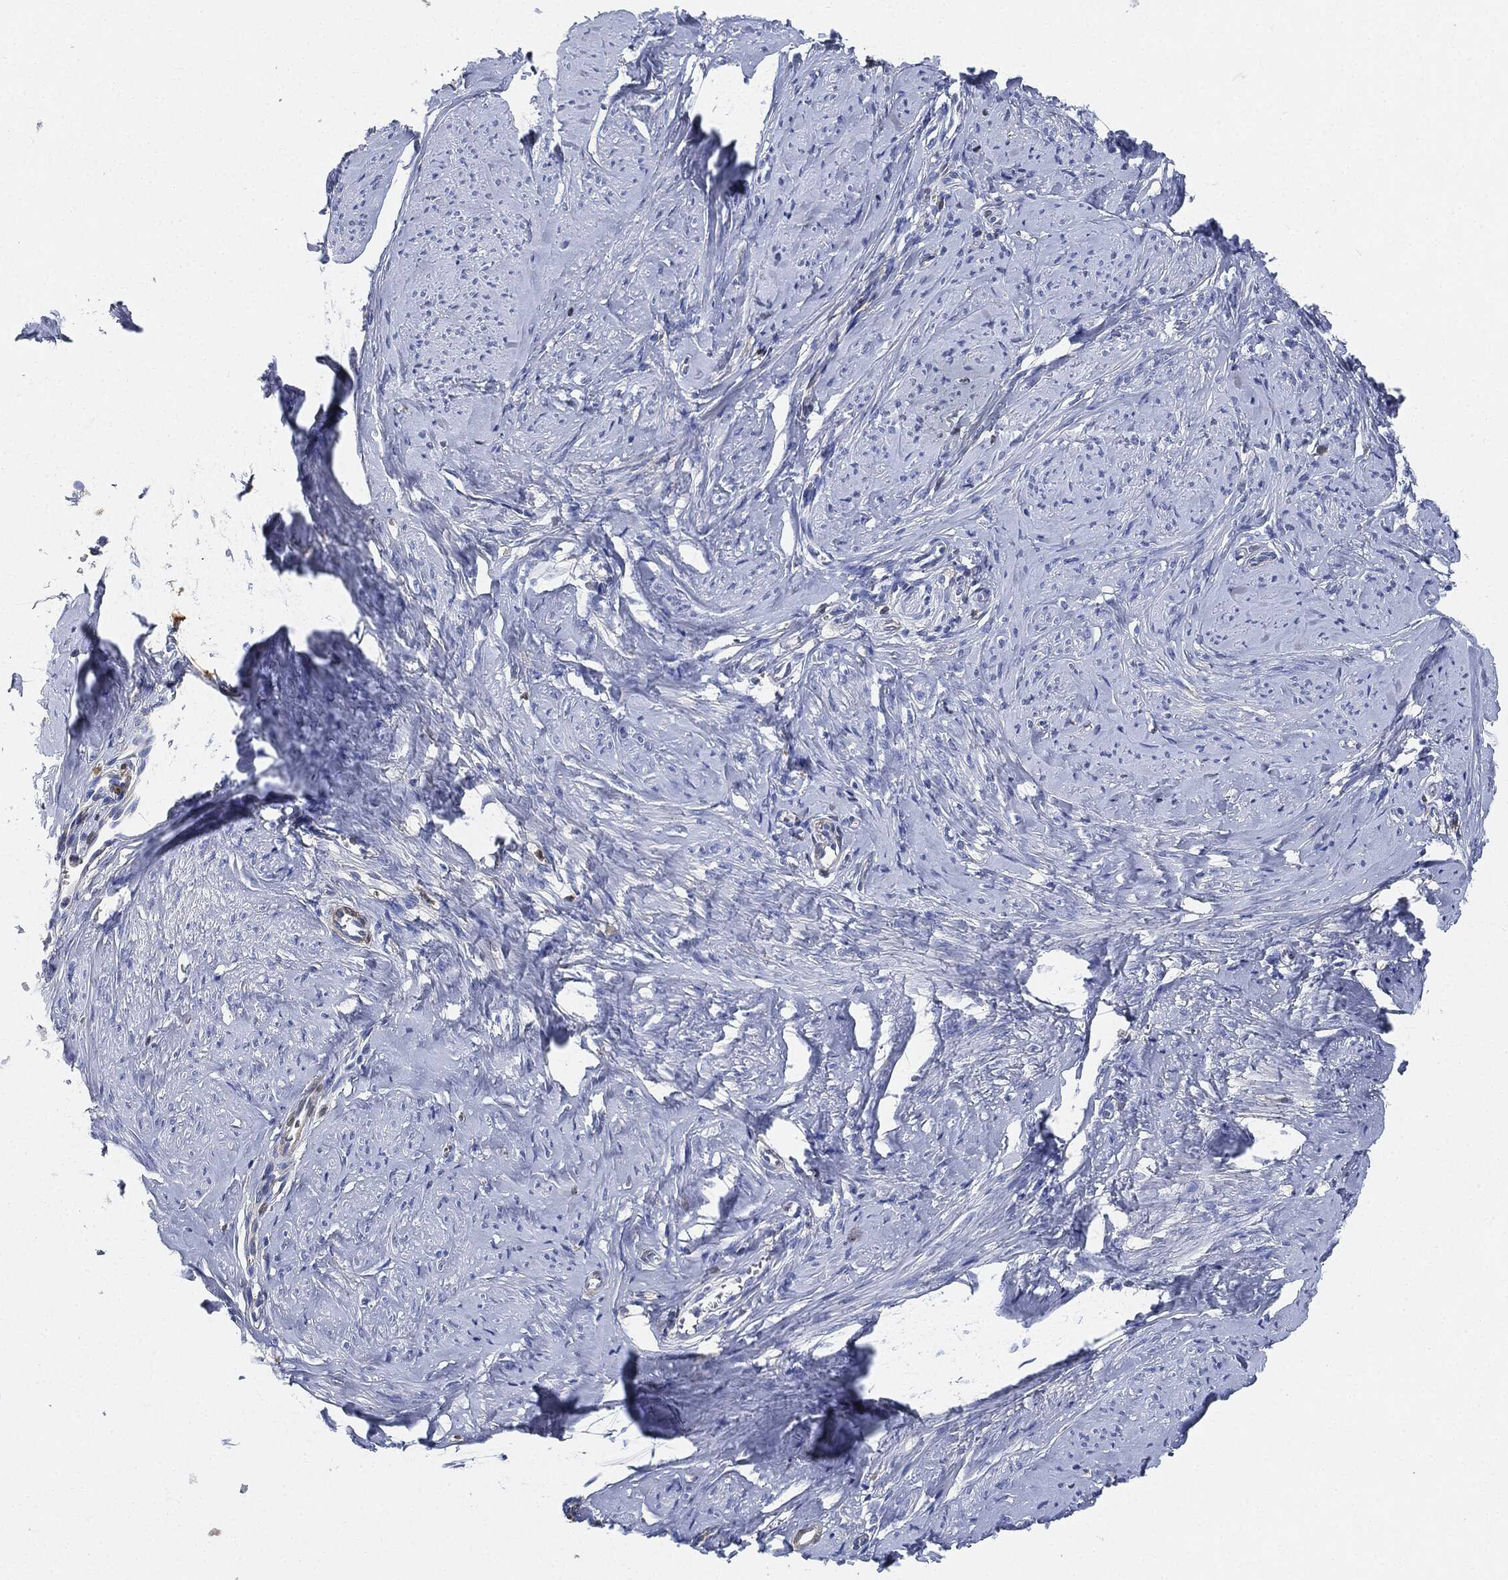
{"staining": {"intensity": "negative", "quantity": "none", "location": "none"}, "tissue": "smooth muscle", "cell_type": "Smooth muscle cells", "image_type": "normal", "snomed": [{"axis": "morphology", "description": "Normal tissue, NOS"}, {"axis": "topography", "description": "Smooth muscle"}], "caption": "There is no significant expression in smooth muscle cells of smooth muscle. (Immunohistochemistry (ihc), brightfield microscopy, high magnification).", "gene": "IGLV6", "patient": {"sex": "female", "age": 48}}